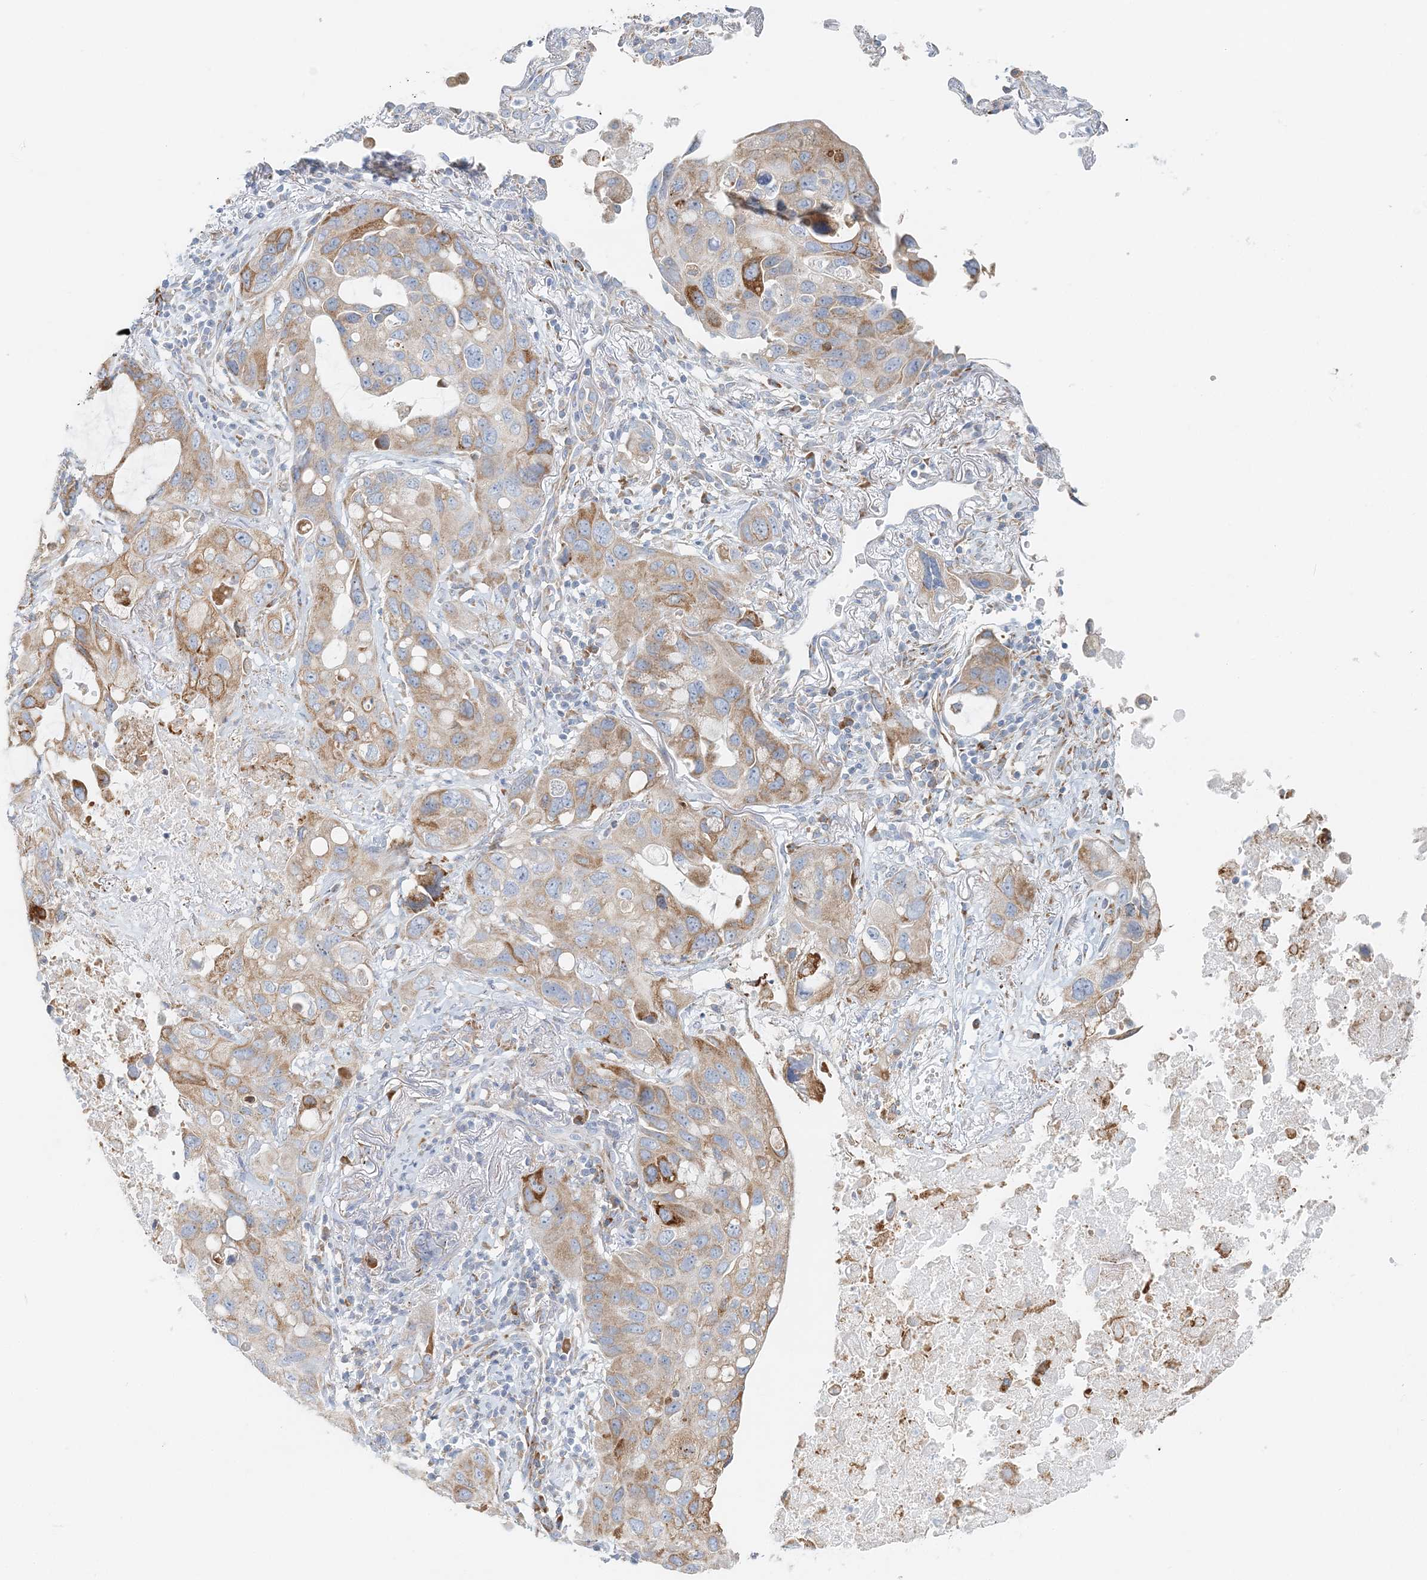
{"staining": {"intensity": "moderate", "quantity": ">75%", "location": "cytoplasmic/membranous"}, "tissue": "lung cancer", "cell_type": "Tumor cells", "image_type": "cancer", "snomed": [{"axis": "morphology", "description": "Squamous cell carcinoma, NOS"}, {"axis": "topography", "description": "Lung"}], "caption": "Human lung cancer (squamous cell carcinoma) stained for a protein (brown) shows moderate cytoplasmic/membranous positive positivity in about >75% of tumor cells.", "gene": "STK11IP", "patient": {"sex": "female", "age": 73}}